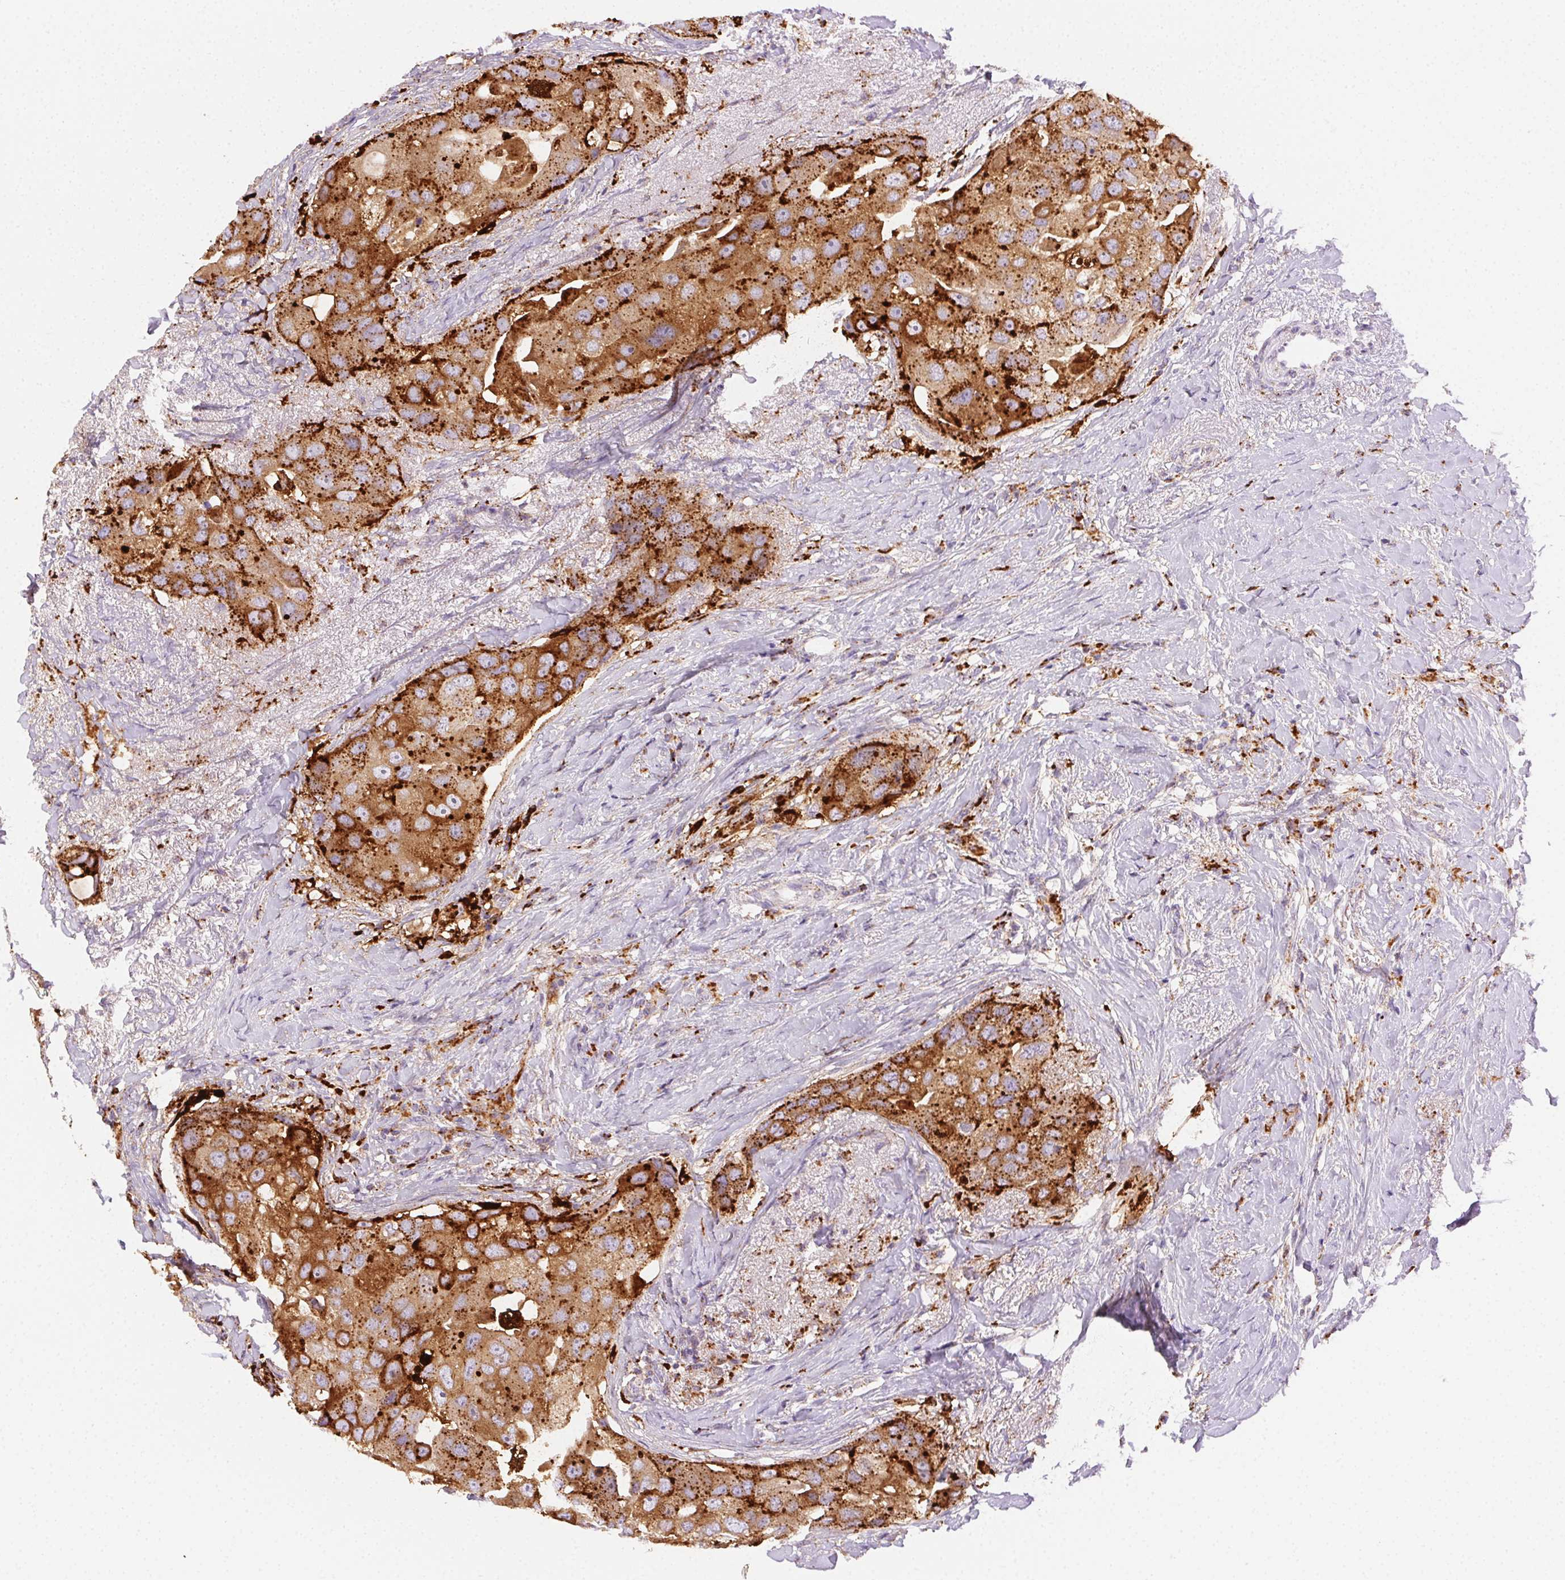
{"staining": {"intensity": "moderate", "quantity": ">75%", "location": "cytoplasmic/membranous"}, "tissue": "breast cancer", "cell_type": "Tumor cells", "image_type": "cancer", "snomed": [{"axis": "morphology", "description": "Duct carcinoma"}, {"axis": "topography", "description": "Breast"}], "caption": "Brown immunohistochemical staining in breast cancer reveals moderate cytoplasmic/membranous positivity in about >75% of tumor cells.", "gene": "SCPEP1", "patient": {"sex": "female", "age": 43}}